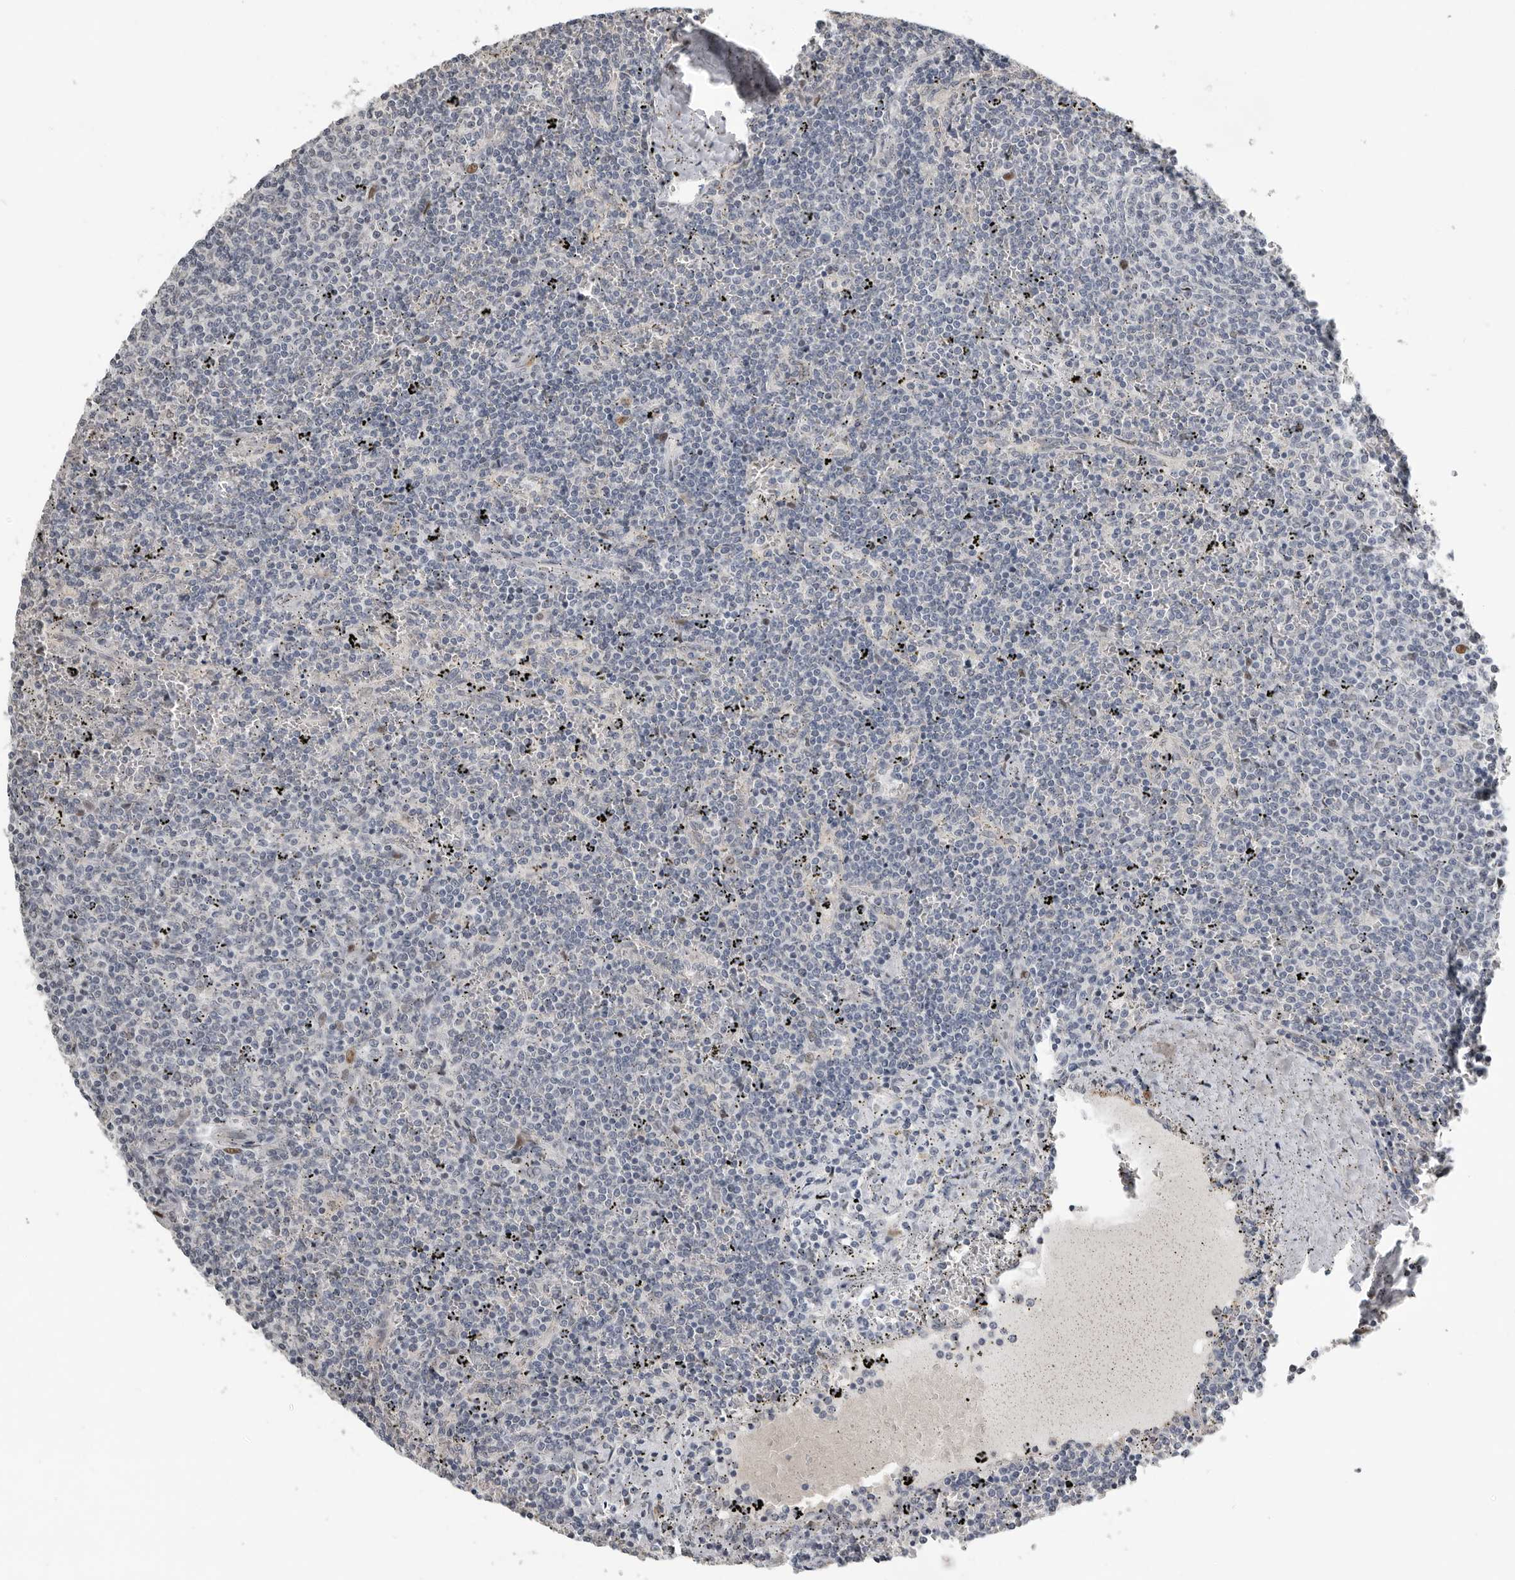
{"staining": {"intensity": "negative", "quantity": "none", "location": "none"}, "tissue": "lymphoma", "cell_type": "Tumor cells", "image_type": "cancer", "snomed": [{"axis": "morphology", "description": "Malignant lymphoma, non-Hodgkin's type, Low grade"}, {"axis": "topography", "description": "Spleen"}], "caption": "This is an immunohistochemistry (IHC) micrograph of human lymphoma. There is no positivity in tumor cells.", "gene": "PCMTD1", "patient": {"sex": "female", "age": 50}}